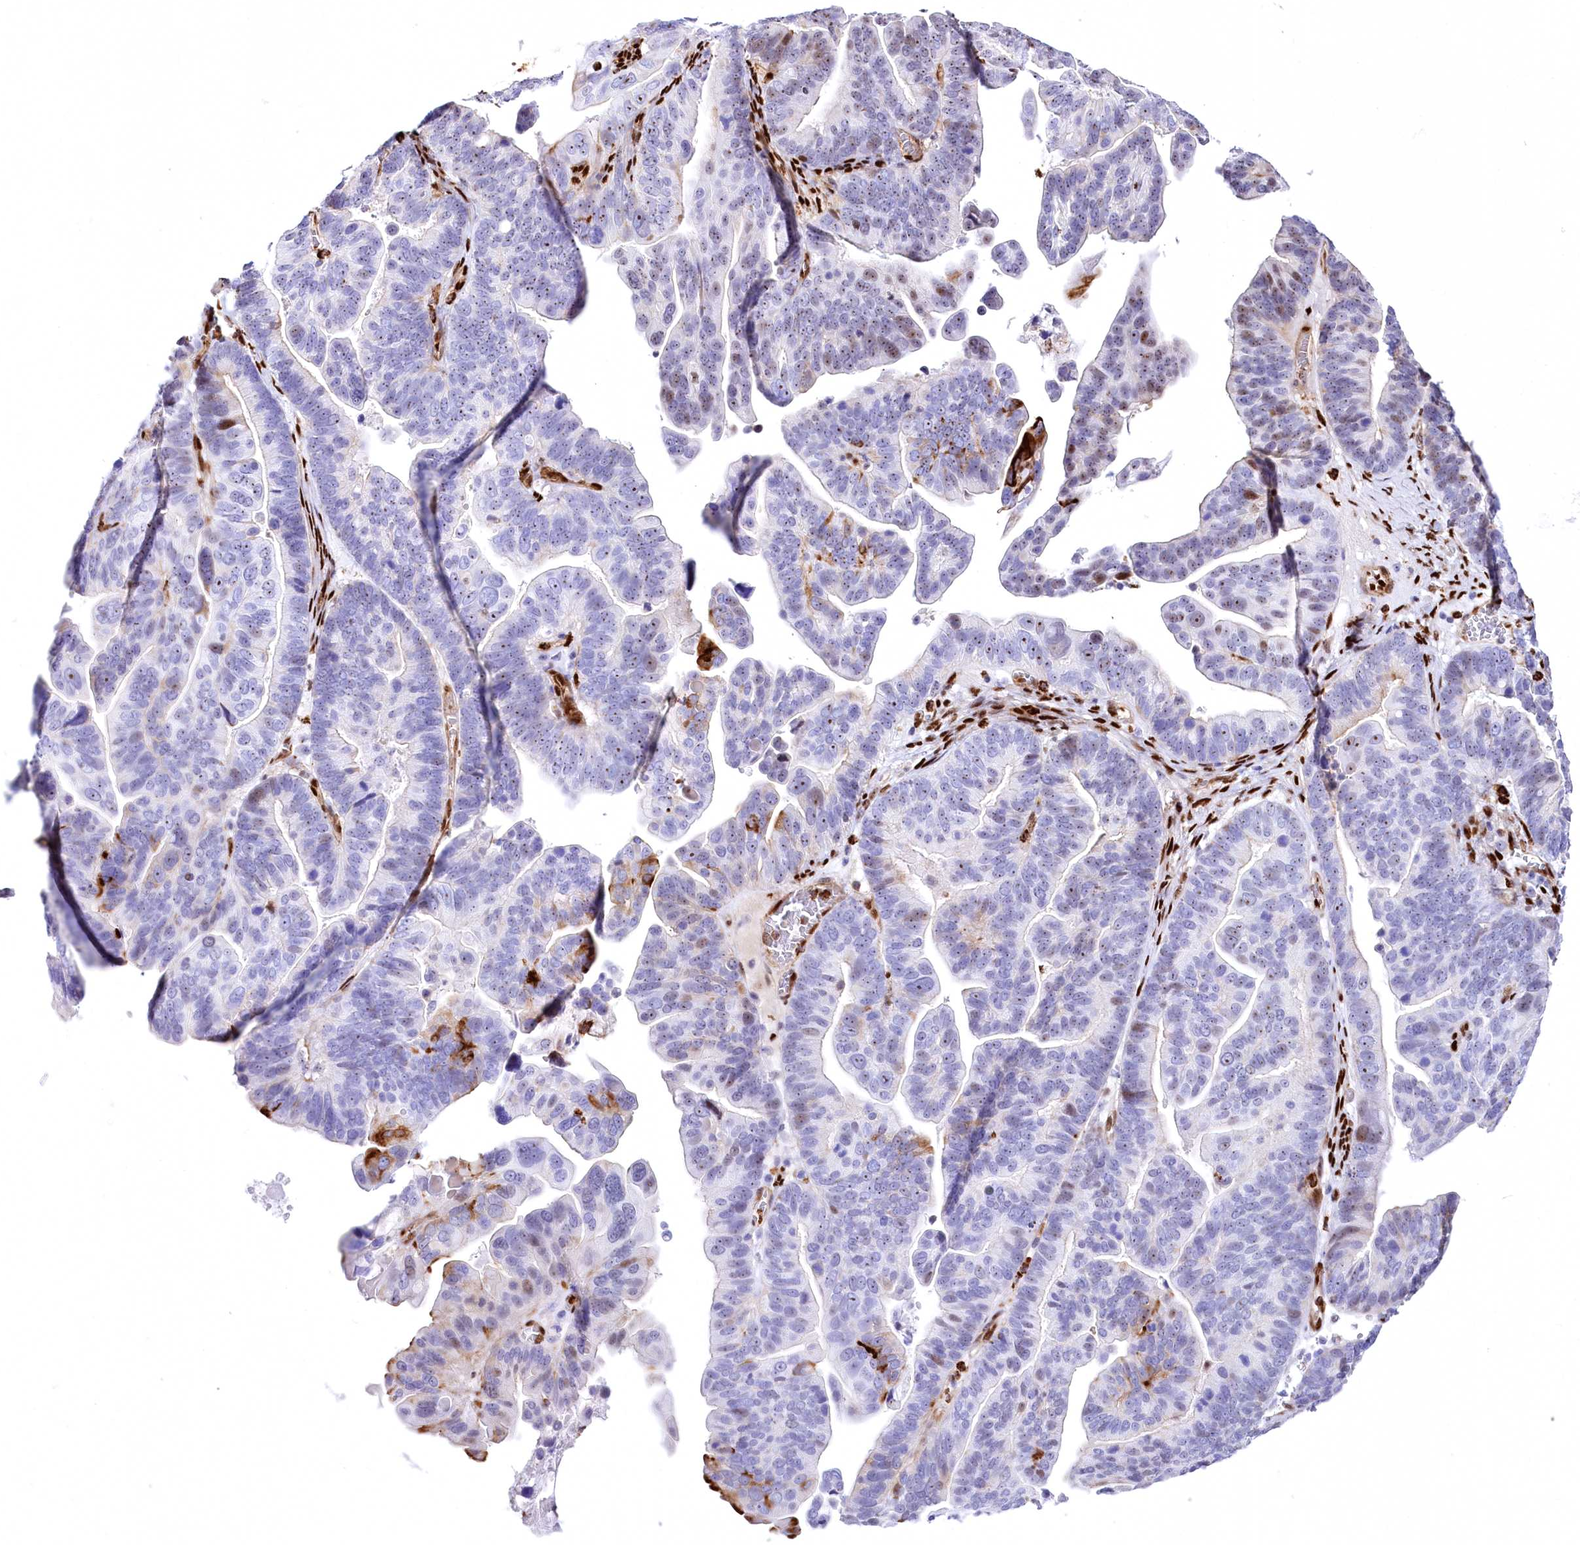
{"staining": {"intensity": "moderate", "quantity": "<25%", "location": "cytoplasmic/membranous,nuclear"}, "tissue": "ovarian cancer", "cell_type": "Tumor cells", "image_type": "cancer", "snomed": [{"axis": "morphology", "description": "Cystadenocarcinoma, serous, NOS"}, {"axis": "topography", "description": "Ovary"}], "caption": "Ovarian serous cystadenocarcinoma stained with a protein marker demonstrates moderate staining in tumor cells.", "gene": "PTMS", "patient": {"sex": "female", "age": 56}}